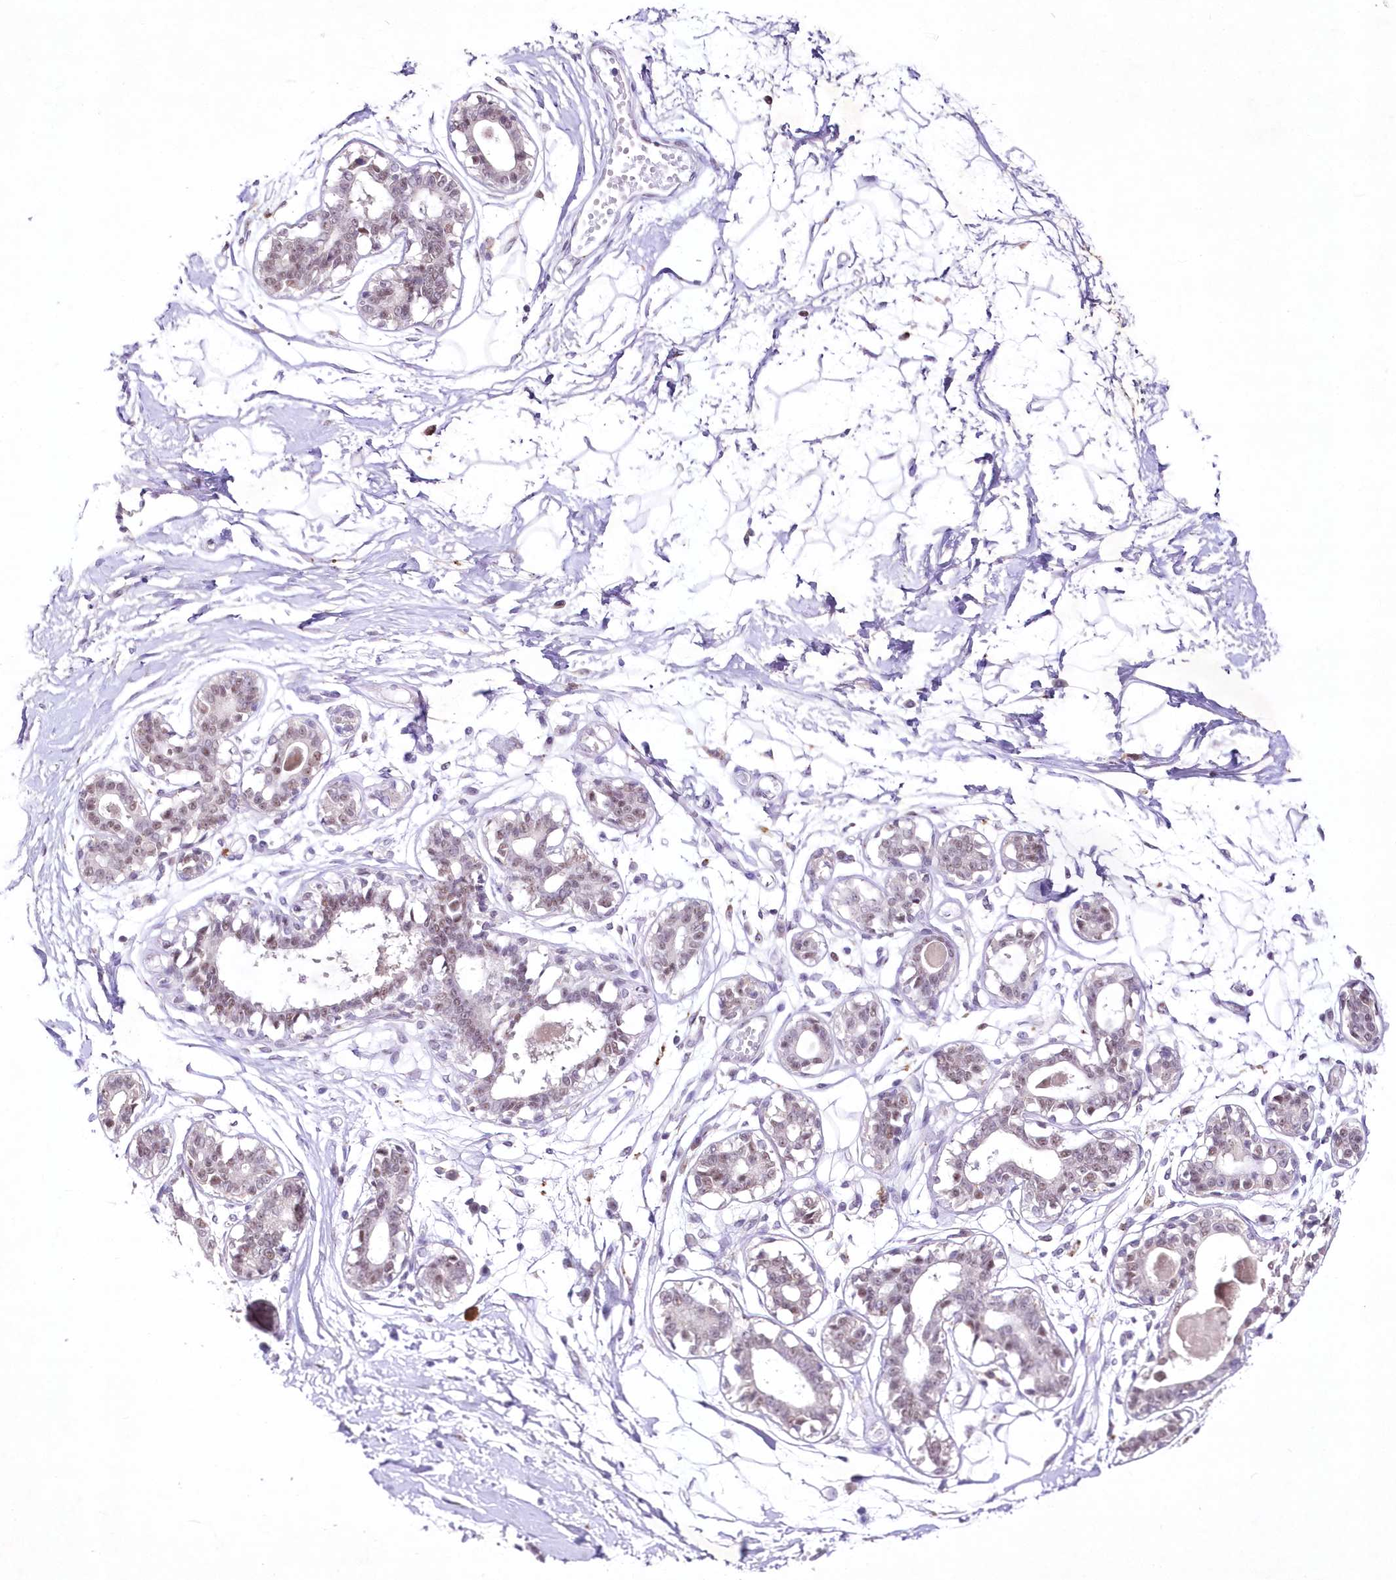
{"staining": {"intensity": "negative", "quantity": "none", "location": "none"}, "tissue": "breast", "cell_type": "Adipocytes", "image_type": "normal", "snomed": [{"axis": "morphology", "description": "Normal tissue, NOS"}, {"axis": "topography", "description": "Breast"}], "caption": "Photomicrograph shows no protein positivity in adipocytes of benign breast.", "gene": "ENSG00000275740", "patient": {"sex": "female", "age": 45}}